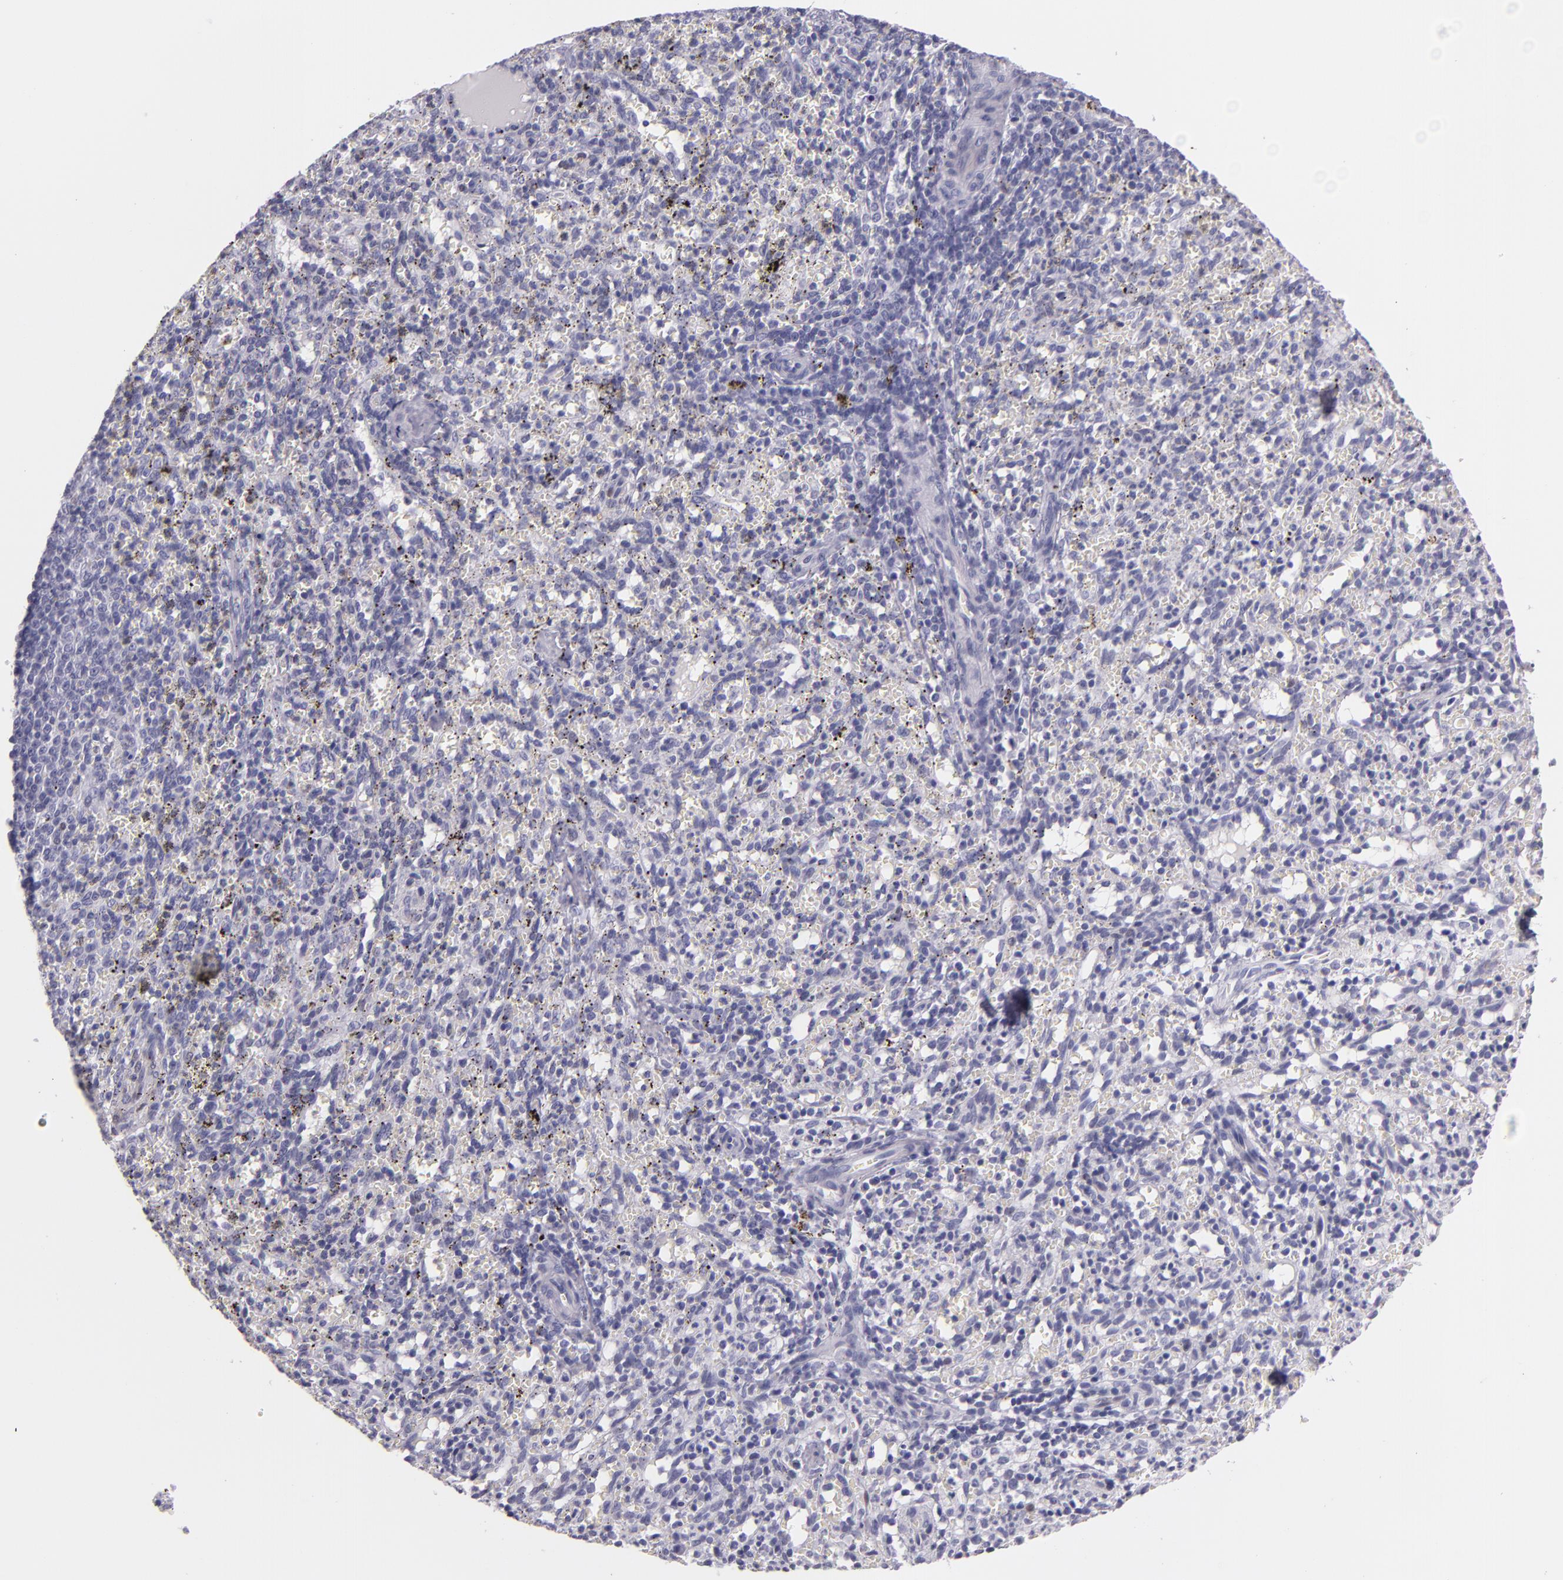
{"staining": {"intensity": "negative", "quantity": "none", "location": "none"}, "tissue": "spleen", "cell_type": "Cells in red pulp", "image_type": "normal", "snomed": [{"axis": "morphology", "description": "Normal tissue, NOS"}, {"axis": "topography", "description": "Spleen"}], "caption": "The immunohistochemistry image has no significant positivity in cells in red pulp of spleen. (Brightfield microscopy of DAB (3,3'-diaminobenzidine) immunohistochemistry (IHC) at high magnification).", "gene": "MT1A", "patient": {"sex": "female", "age": 10}}